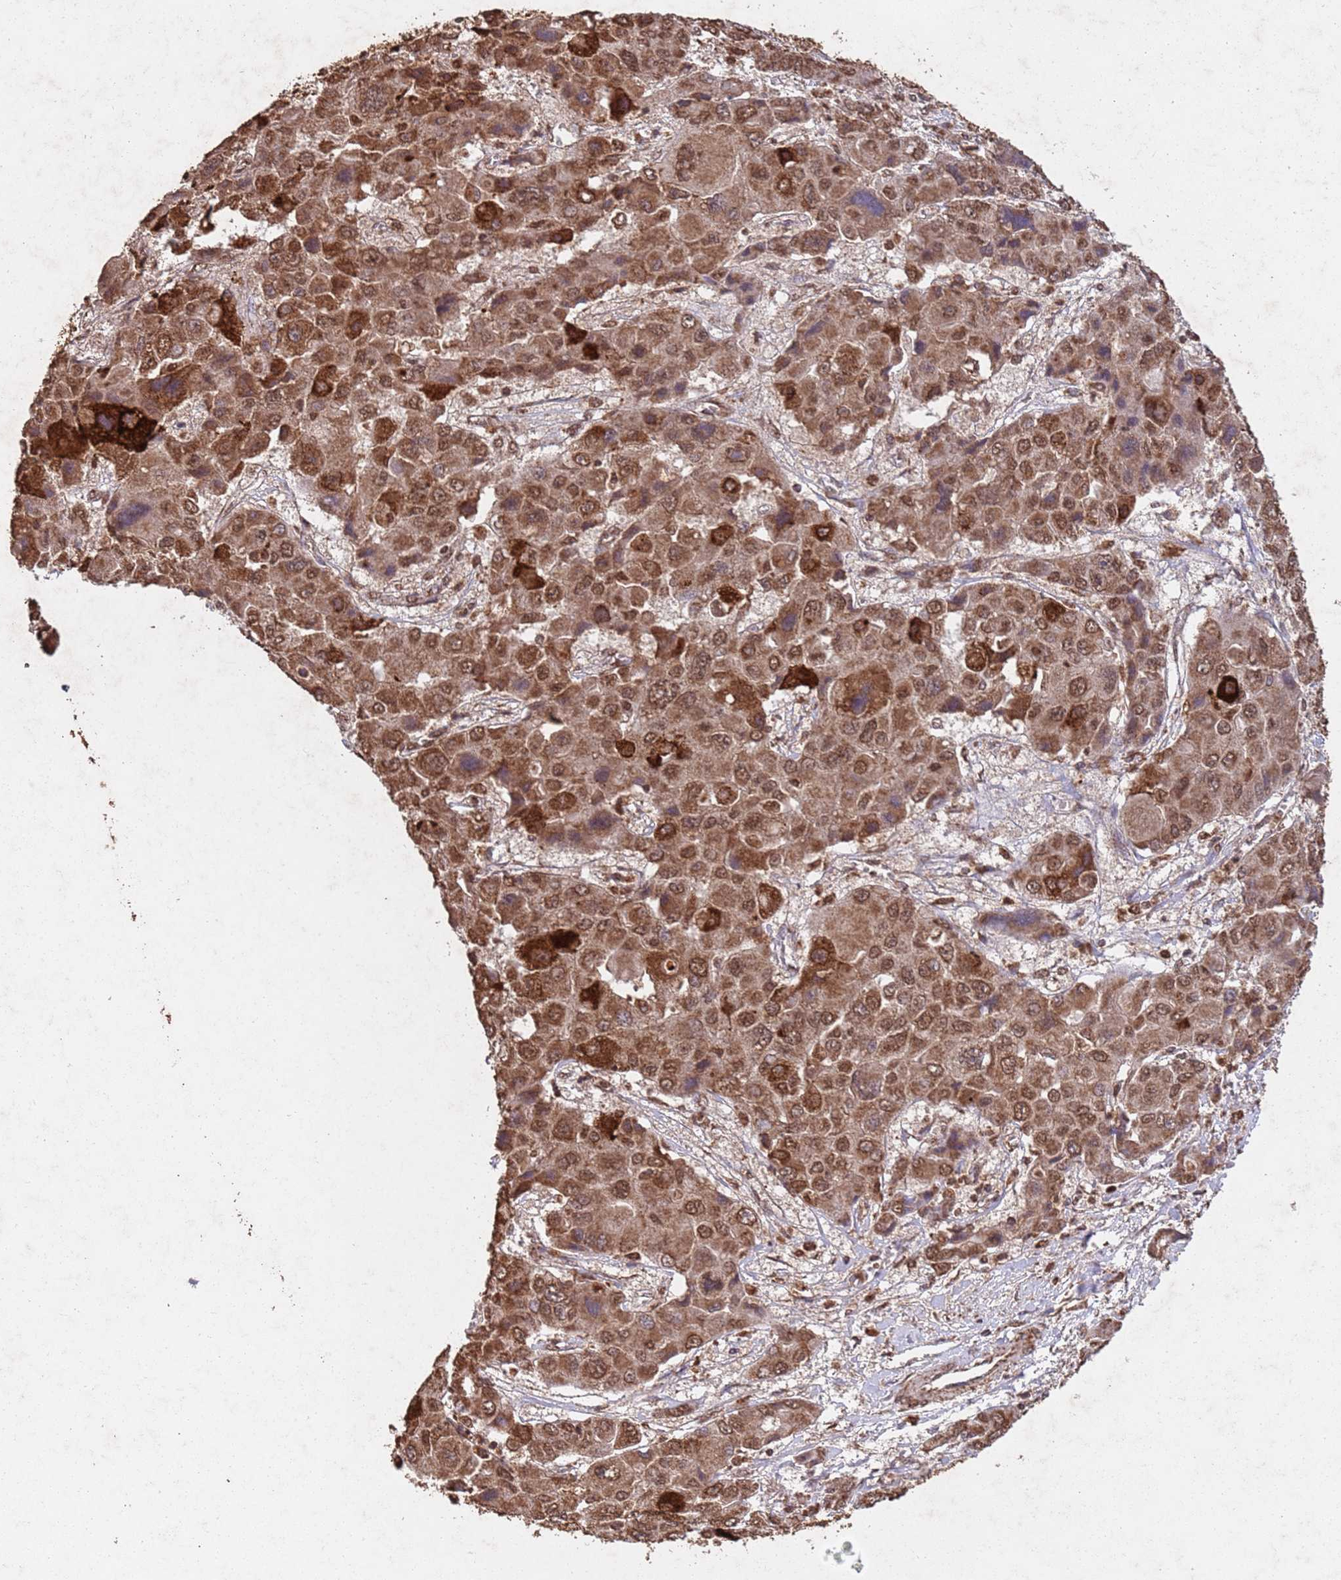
{"staining": {"intensity": "strong", "quantity": ">75%", "location": "cytoplasmic/membranous,nuclear"}, "tissue": "liver cancer", "cell_type": "Tumor cells", "image_type": "cancer", "snomed": [{"axis": "morphology", "description": "Cholangiocarcinoma"}, {"axis": "topography", "description": "Liver"}], "caption": "Immunohistochemical staining of liver cancer displays strong cytoplasmic/membranous and nuclear protein expression in approximately >75% of tumor cells.", "gene": "HDAC10", "patient": {"sex": "male", "age": 67}}